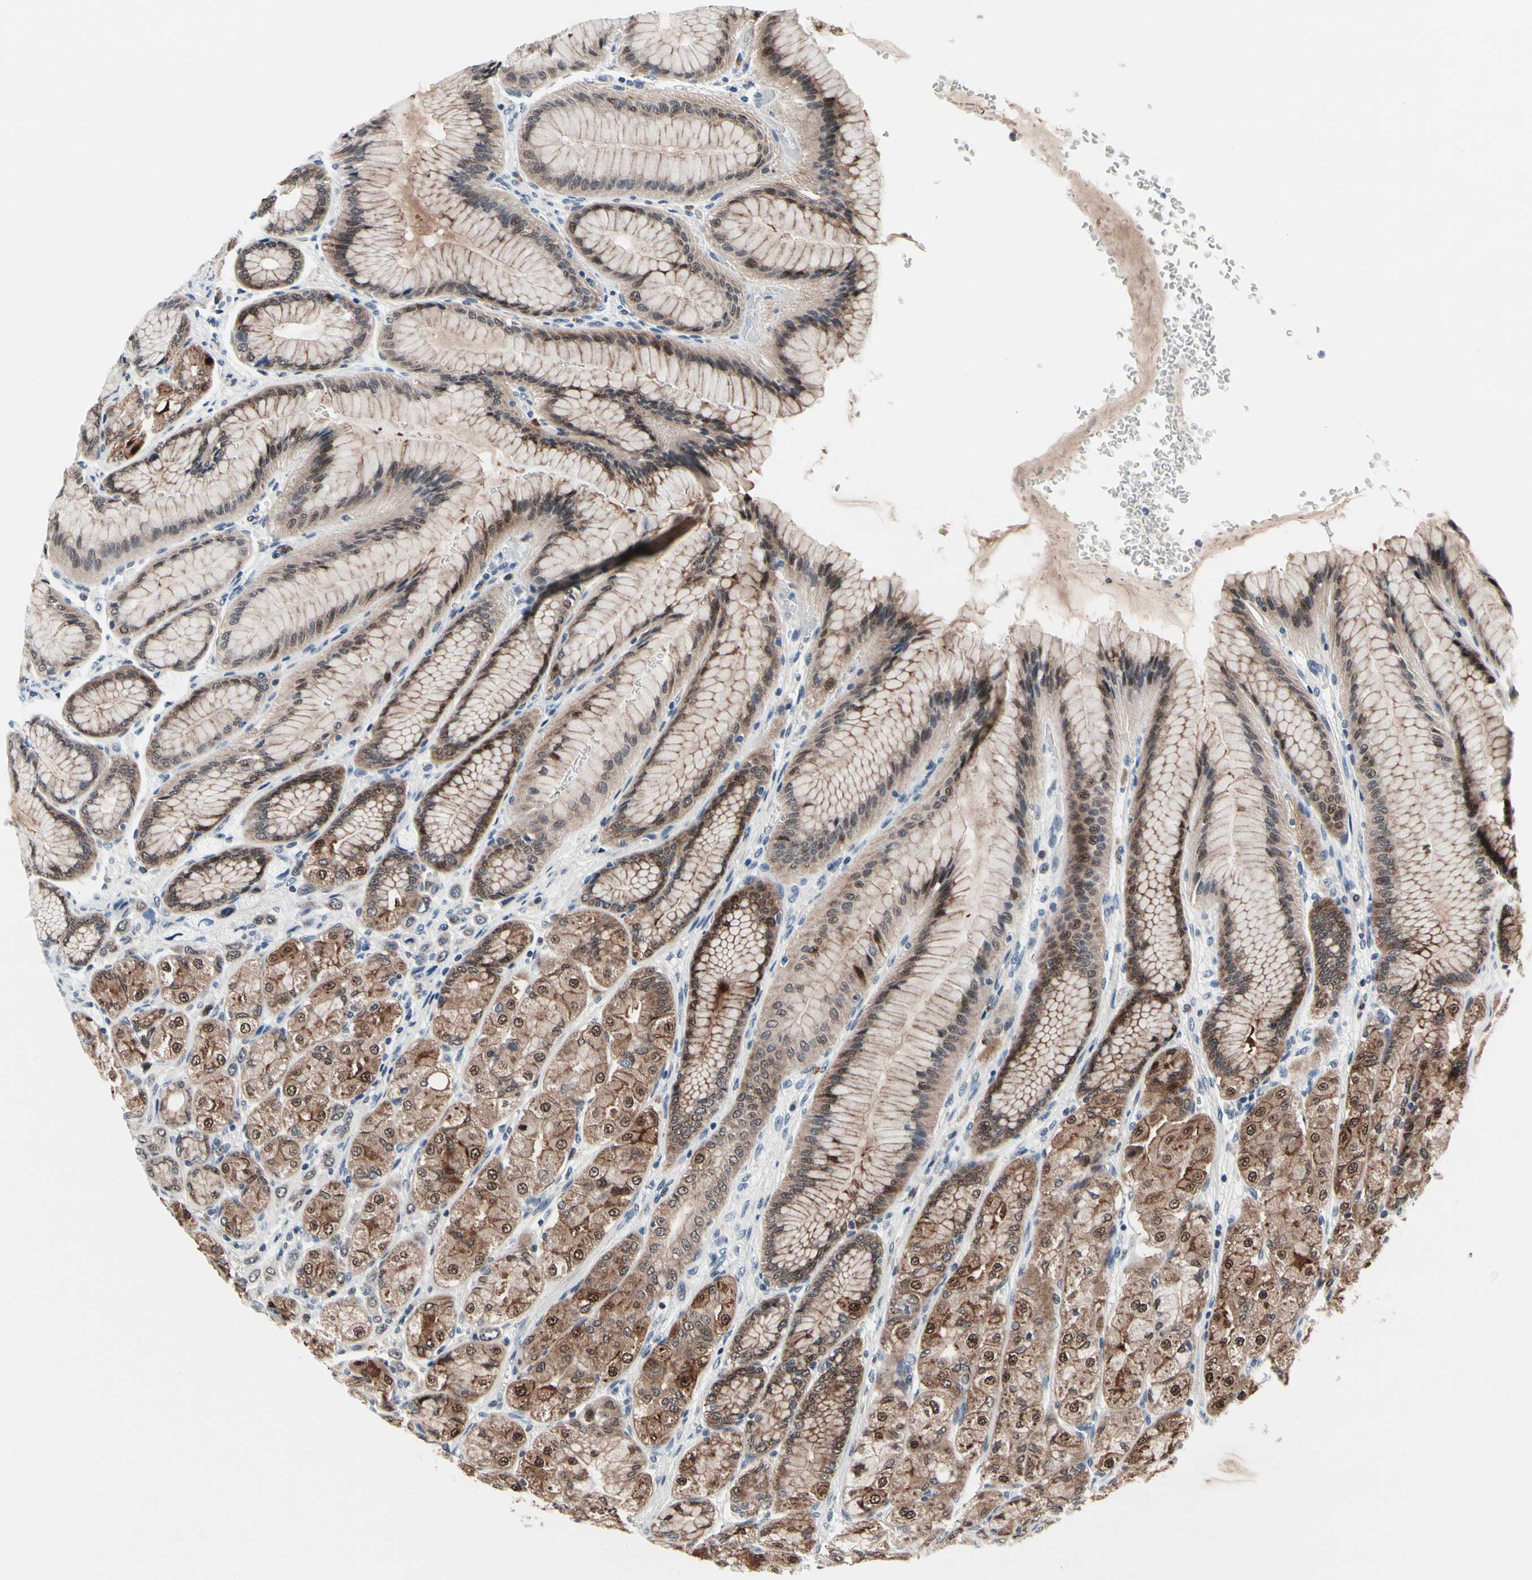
{"staining": {"intensity": "moderate", "quantity": "25%-75%", "location": "cytoplasmic/membranous,nuclear"}, "tissue": "stomach", "cell_type": "Glandular cells", "image_type": "normal", "snomed": [{"axis": "morphology", "description": "Normal tissue, NOS"}, {"axis": "morphology", "description": "Adenocarcinoma, NOS"}, {"axis": "topography", "description": "Stomach"}, {"axis": "topography", "description": "Stomach, lower"}], "caption": "DAB (3,3'-diaminobenzidine) immunohistochemical staining of normal human stomach shows moderate cytoplasmic/membranous,nuclear protein positivity in approximately 25%-75% of glandular cells.", "gene": "TXN", "patient": {"sex": "female", "age": 65}}